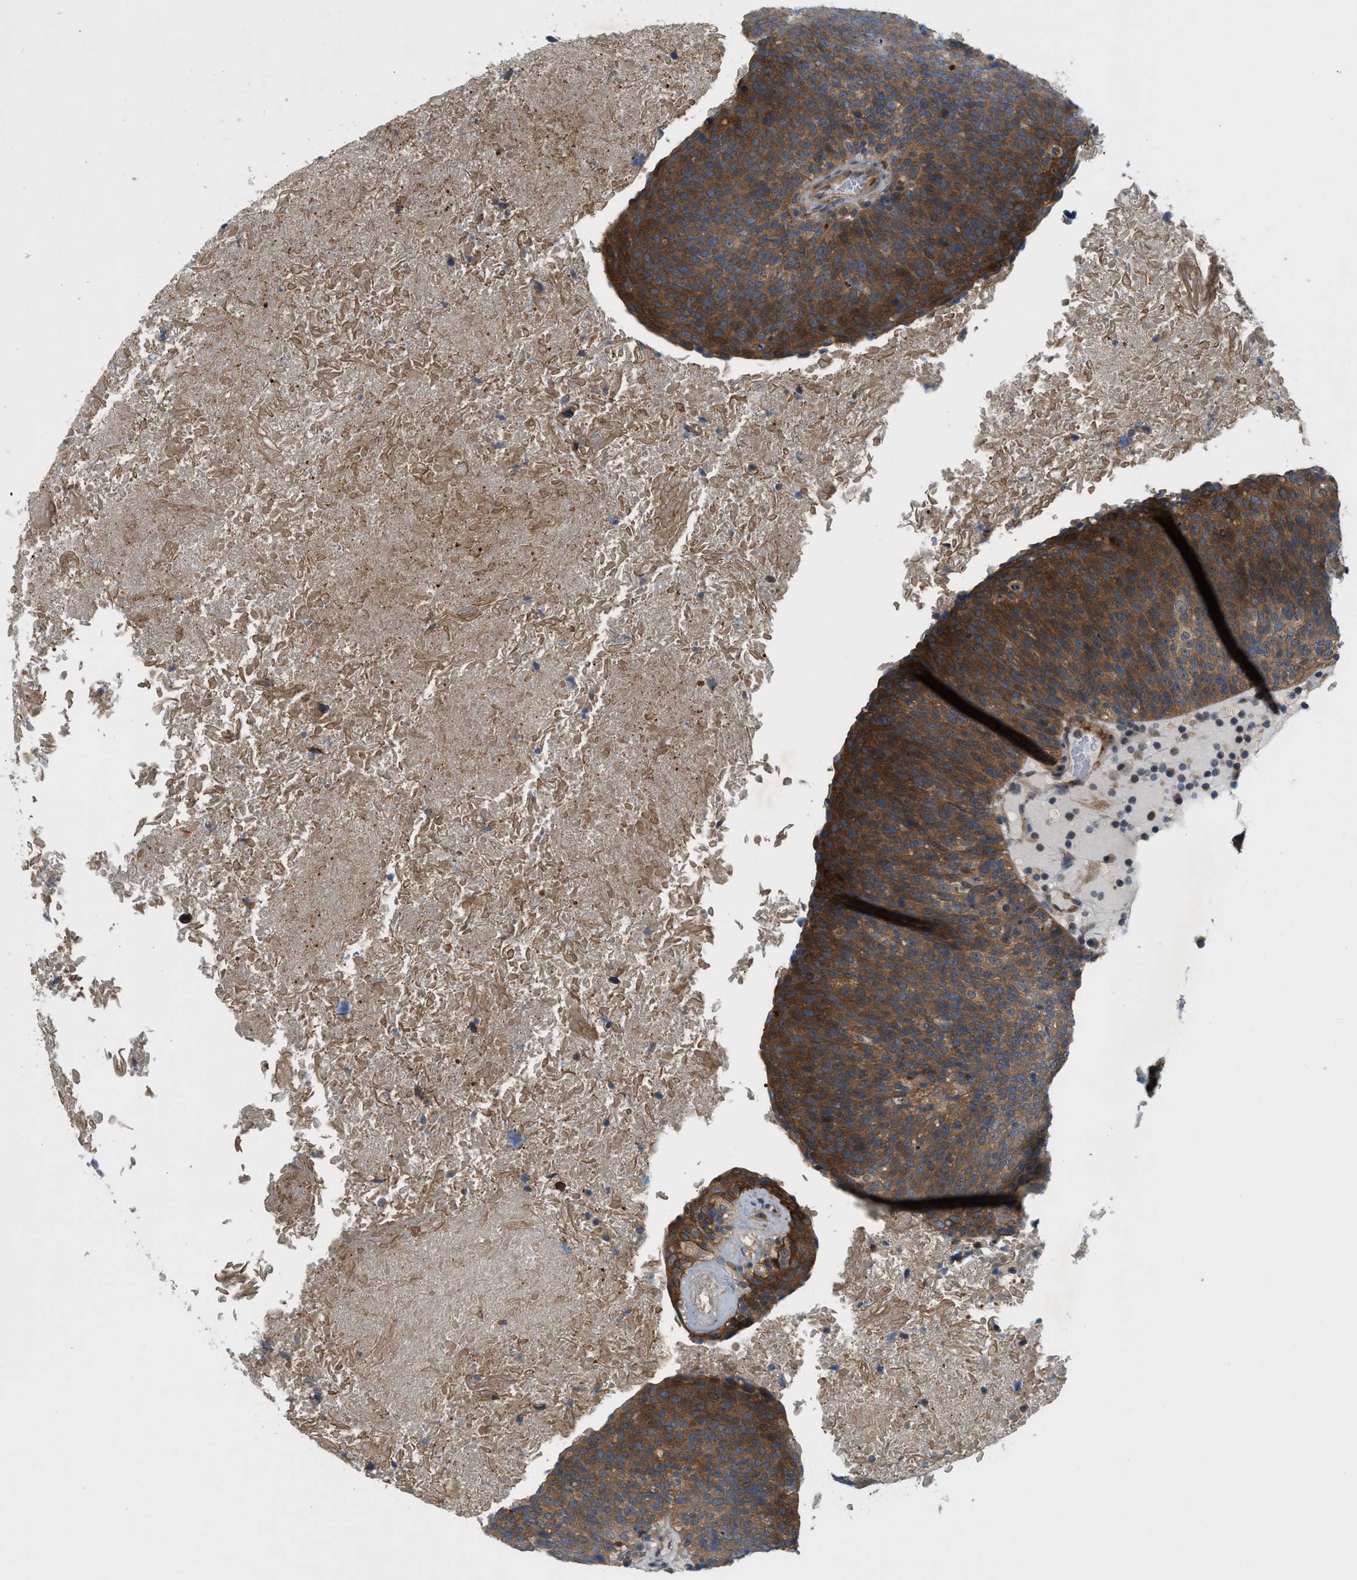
{"staining": {"intensity": "strong", "quantity": ">75%", "location": "cytoplasmic/membranous"}, "tissue": "head and neck cancer", "cell_type": "Tumor cells", "image_type": "cancer", "snomed": [{"axis": "morphology", "description": "Squamous cell carcinoma, NOS"}, {"axis": "morphology", "description": "Squamous cell carcinoma, metastatic, NOS"}, {"axis": "topography", "description": "Lymph node"}, {"axis": "topography", "description": "Head-Neck"}], "caption": "The histopathology image displays staining of head and neck metastatic squamous cell carcinoma, revealing strong cytoplasmic/membranous protein positivity (brown color) within tumor cells. The staining was performed using DAB, with brown indicating positive protein expression. Nuclei are stained blue with hematoxylin.", "gene": "PDCL3", "patient": {"sex": "male", "age": 62}}